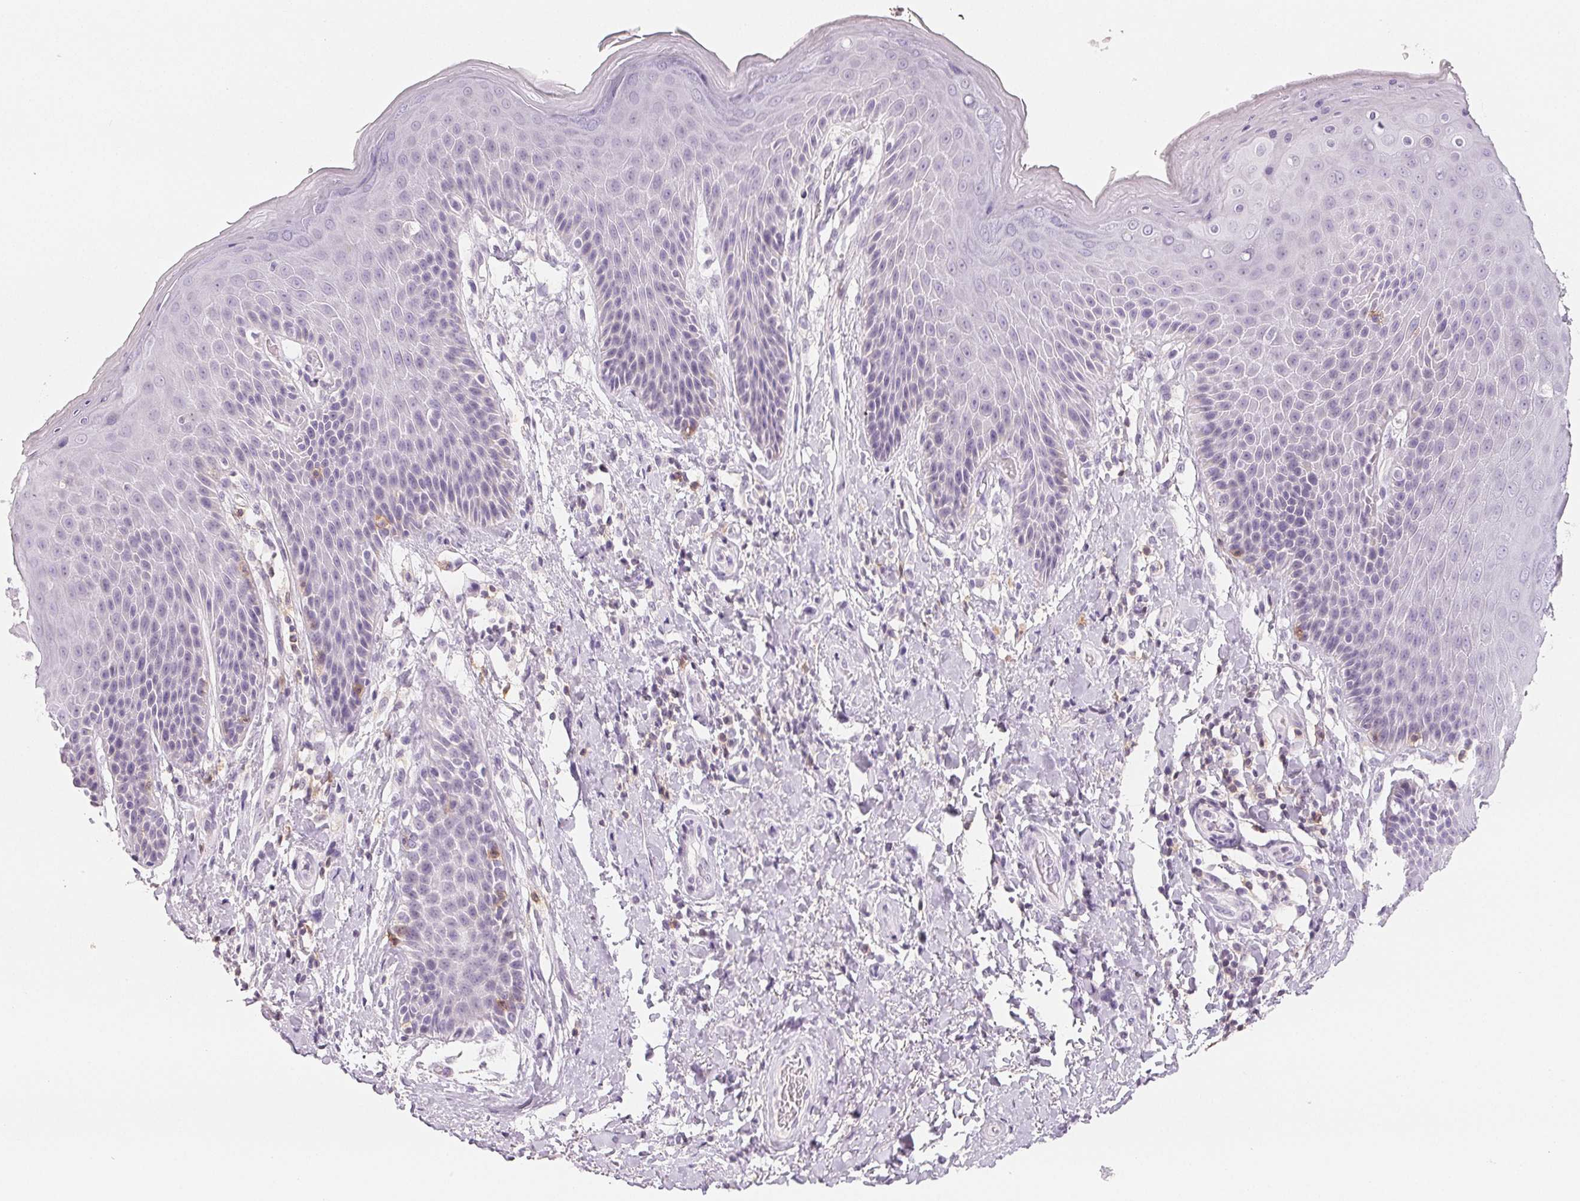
{"staining": {"intensity": "negative", "quantity": "none", "location": "none"}, "tissue": "skin", "cell_type": "Epidermal cells", "image_type": "normal", "snomed": [{"axis": "morphology", "description": "Normal tissue, NOS"}, {"axis": "topography", "description": "Anal"}, {"axis": "topography", "description": "Peripheral nerve tissue"}], "caption": "An IHC micrograph of benign skin is shown. There is no staining in epidermal cells of skin.", "gene": "CD69", "patient": {"sex": "male", "age": 51}}